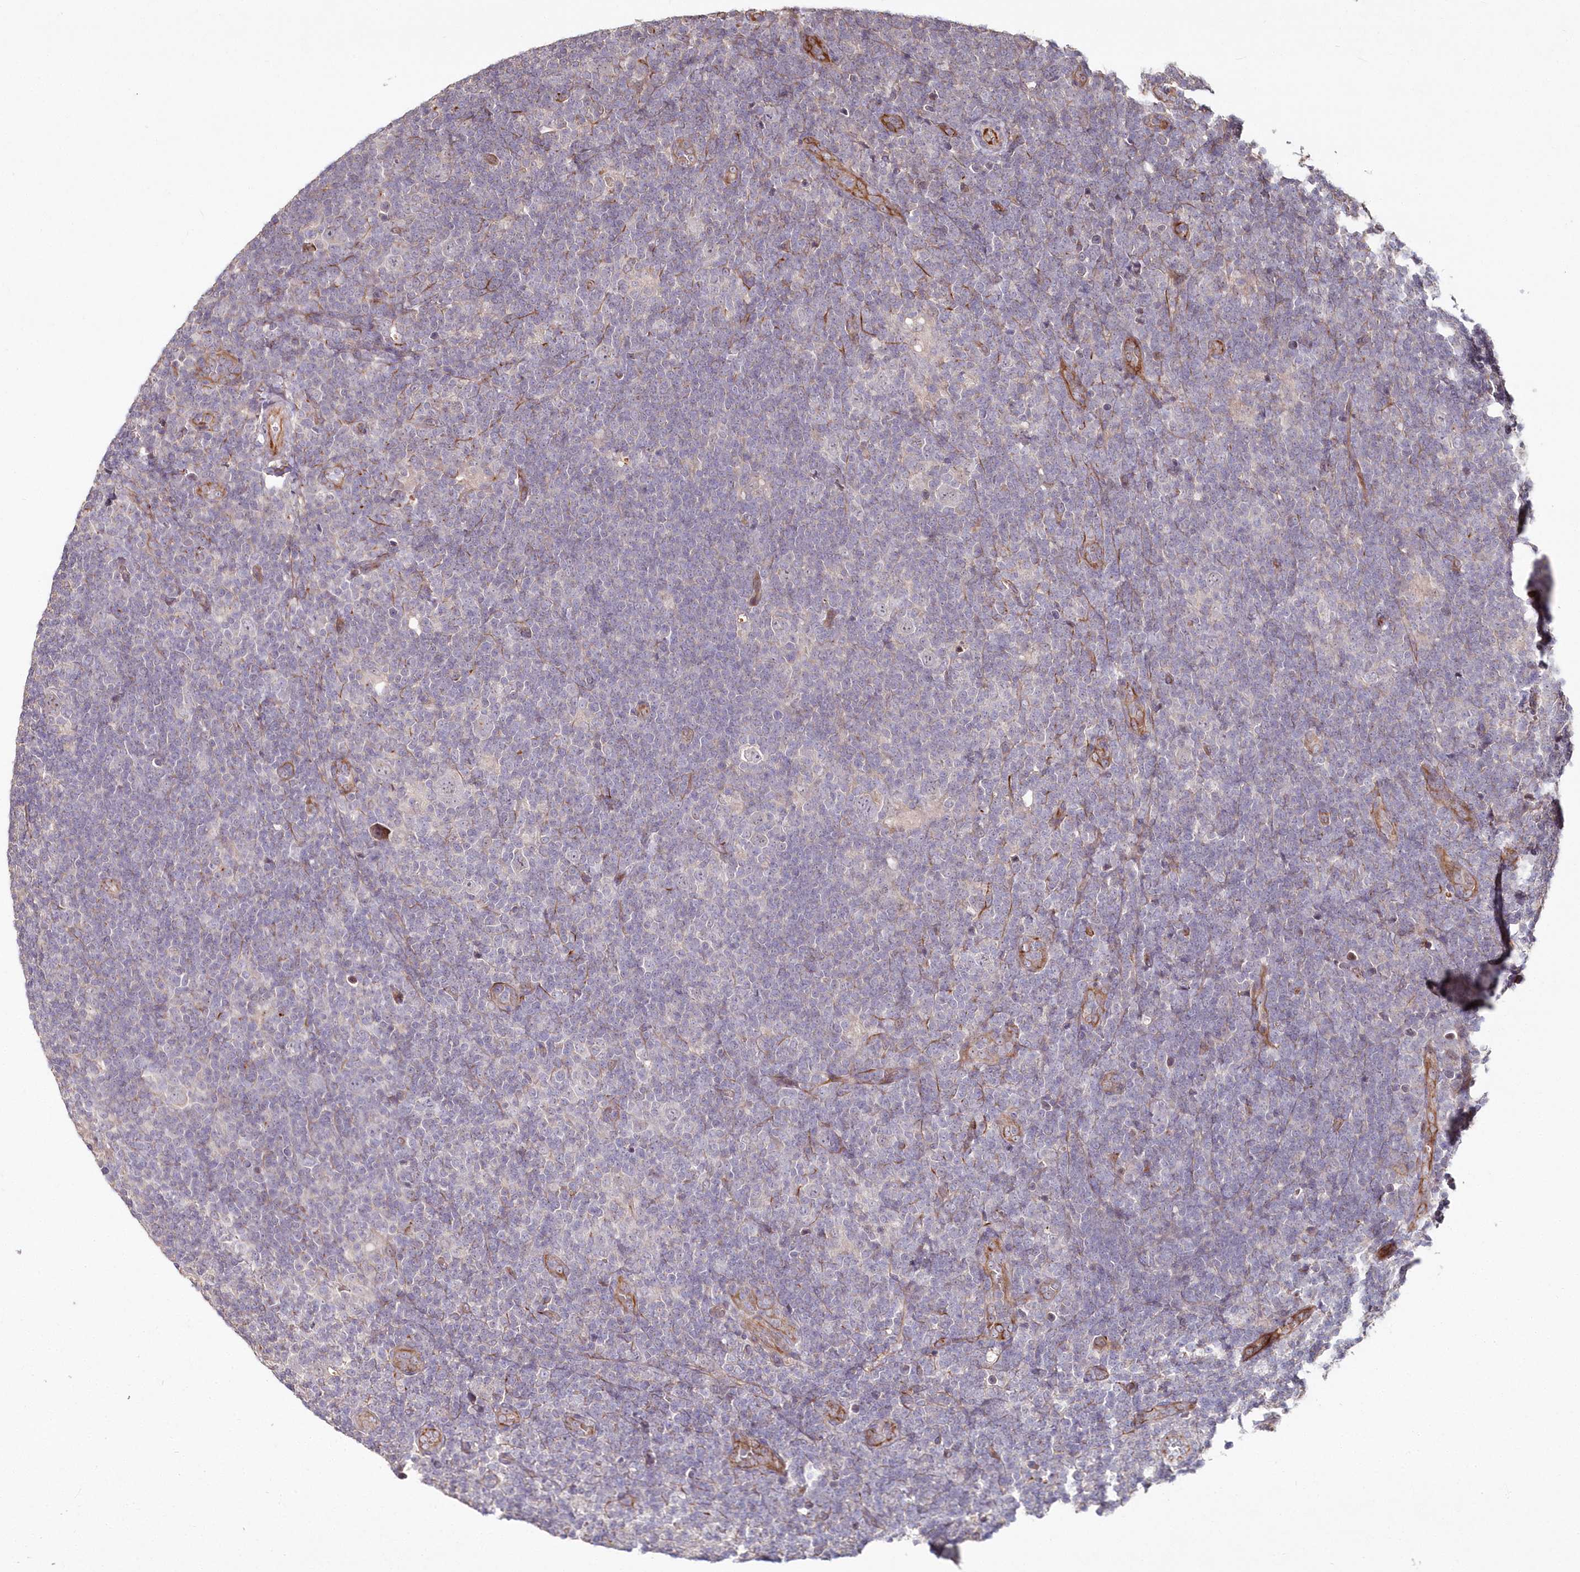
{"staining": {"intensity": "negative", "quantity": "none", "location": "none"}, "tissue": "lymphoma", "cell_type": "Tumor cells", "image_type": "cancer", "snomed": [{"axis": "morphology", "description": "Hodgkin's disease, NOS"}, {"axis": "topography", "description": "Lymph node"}], "caption": "IHC of lymphoma shows no staining in tumor cells.", "gene": "HYCC2", "patient": {"sex": "female", "age": 57}}